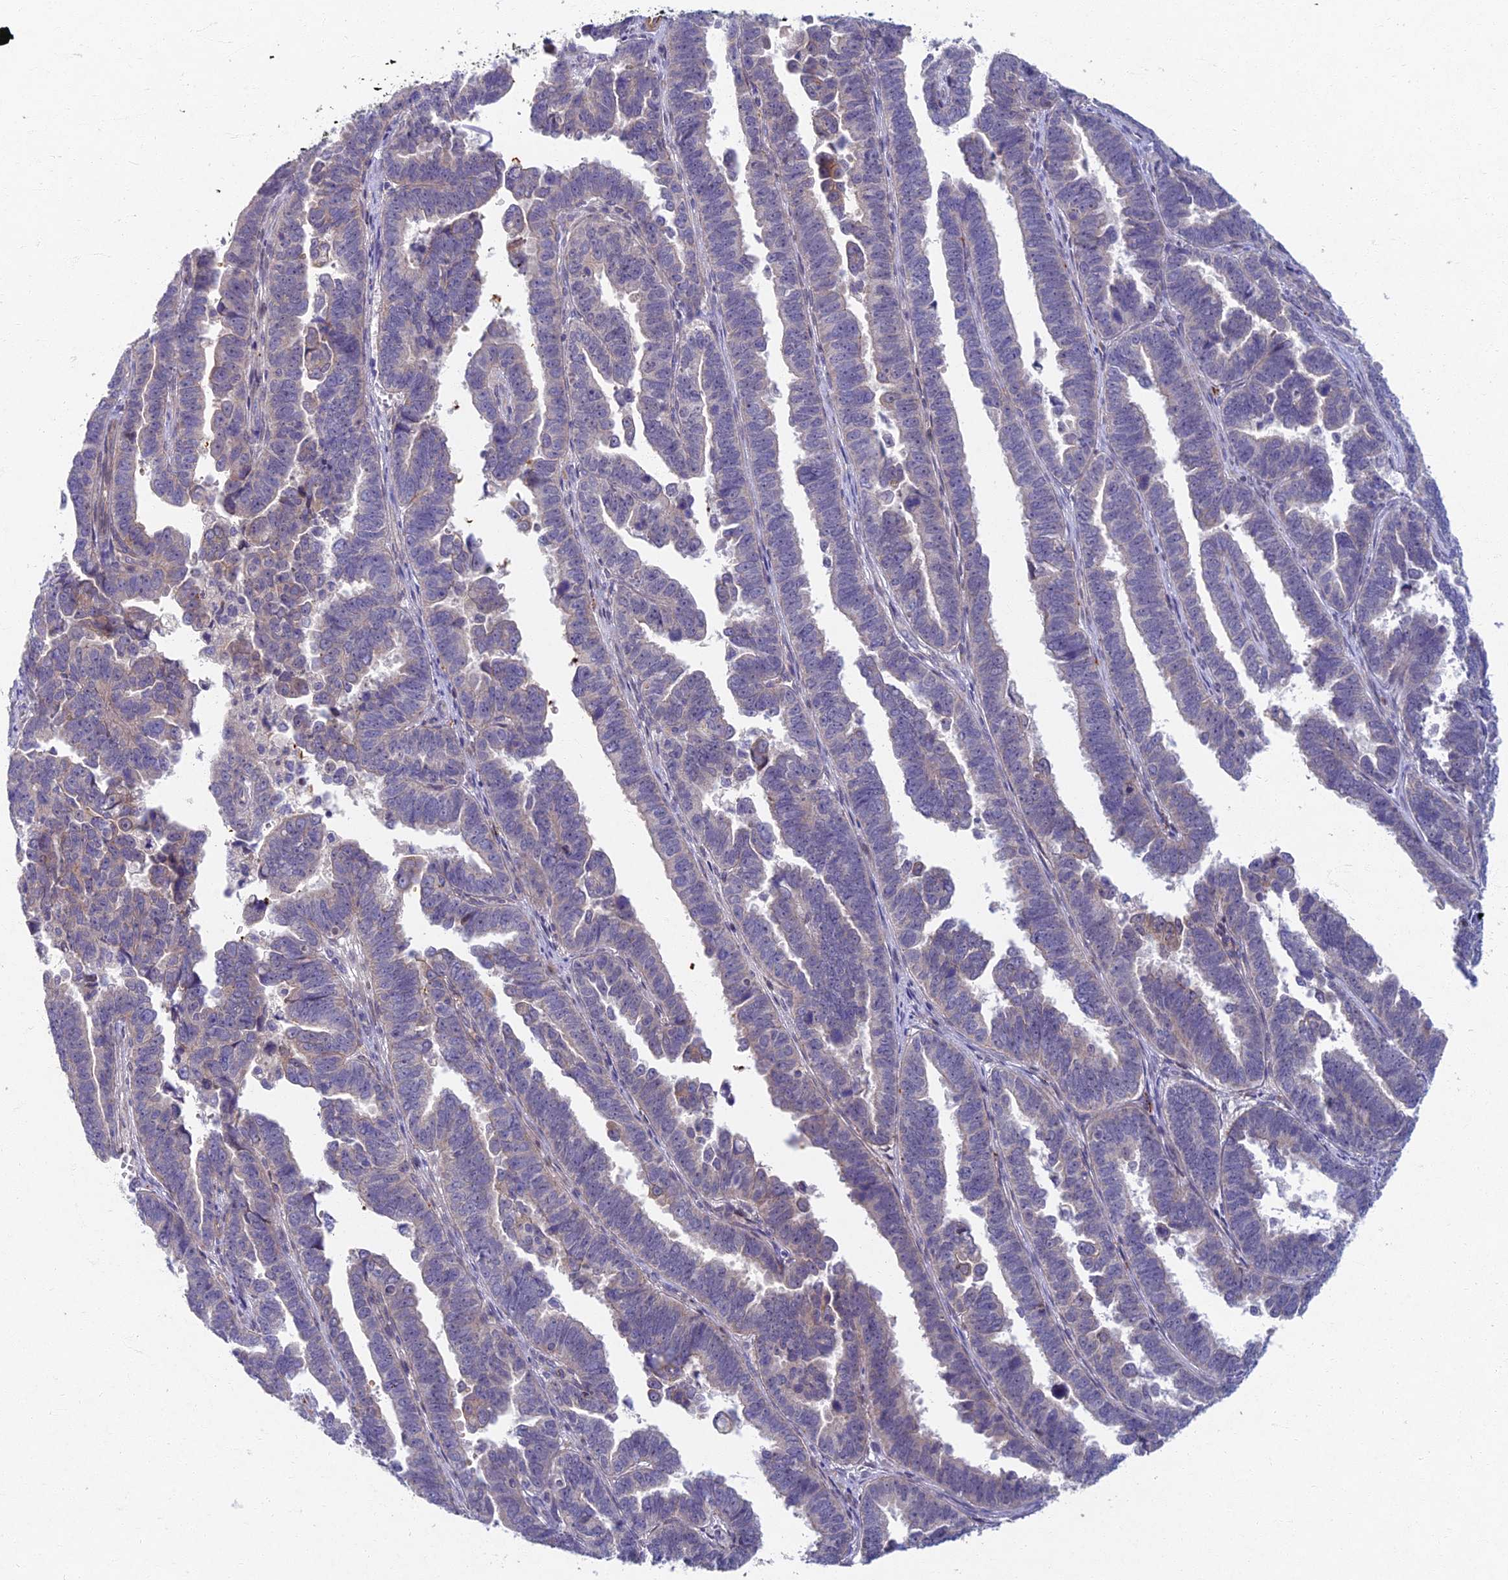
{"staining": {"intensity": "negative", "quantity": "none", "location": "none"}, "tissue": "endometrial cancer", "cell_type": "Tumor cells", "image_type": "cancer", "snomed": [{"axis": "morphology", "description": "Adenocarcinoma, NOS"}, {"axis": "topography", "description": "Endometrium"}], "caption": "This is a histopathology image of immunohistochemistry (IHC) staining of endometrial adenocarcinoma, which shows no expression in tumor cells. The staining is performed using DAB (3,3'-diaminobenzidine) brown chromogen with nuclei counter-stained in using hematoxylin.", "gene": "RHBDL2", "patient": {"sex": "female", "age": 75}}